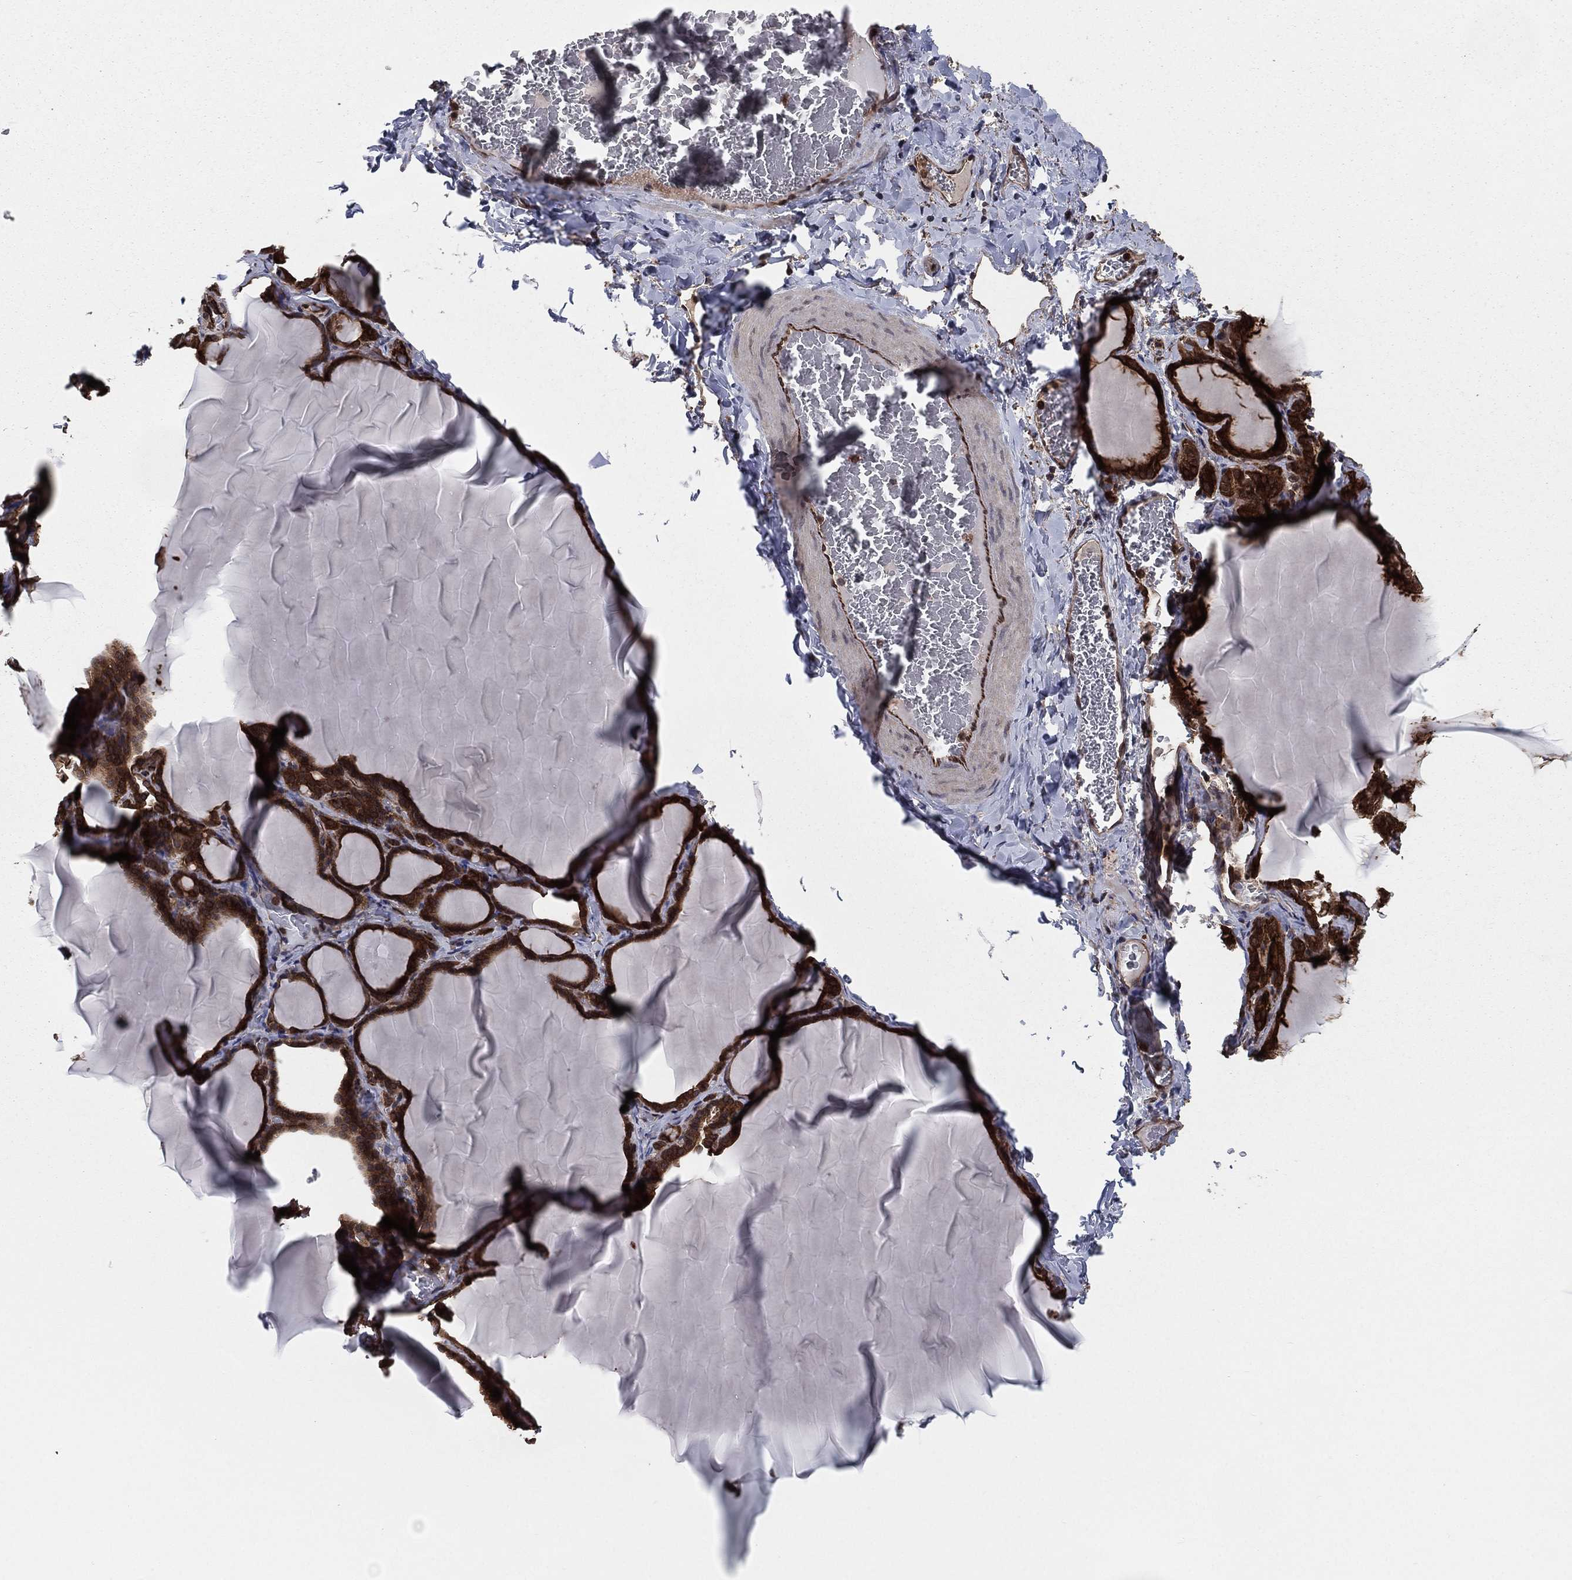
{"staining": {"intensity": "strong", "quantity": ">75%", "location": "cytoplasmic/membranous"}, "tissue": "thyroid gland", "cell_type": "Glandular cells", "image_type": "normal", "snomed": [{"axis": "morphology", "description": "Normal tissue, NOS"}, {"axis": "morphology", "description": "Hyperplasia, NOS"}, {"axis": "topography", "description": "Thyroid gland"}], "caption": "Protein staining reveals strong cytoplasmic/membranous positivity in about >75% of glandular cells in normal thyroid gland. The staining was performed using DAB to visualize the protein expression in brown, while the nuclei were stained in blue with hematoxylin (Magnification: 20x).", "gene": "CERT1", "patient": {"sex": "female", "age": 27}}